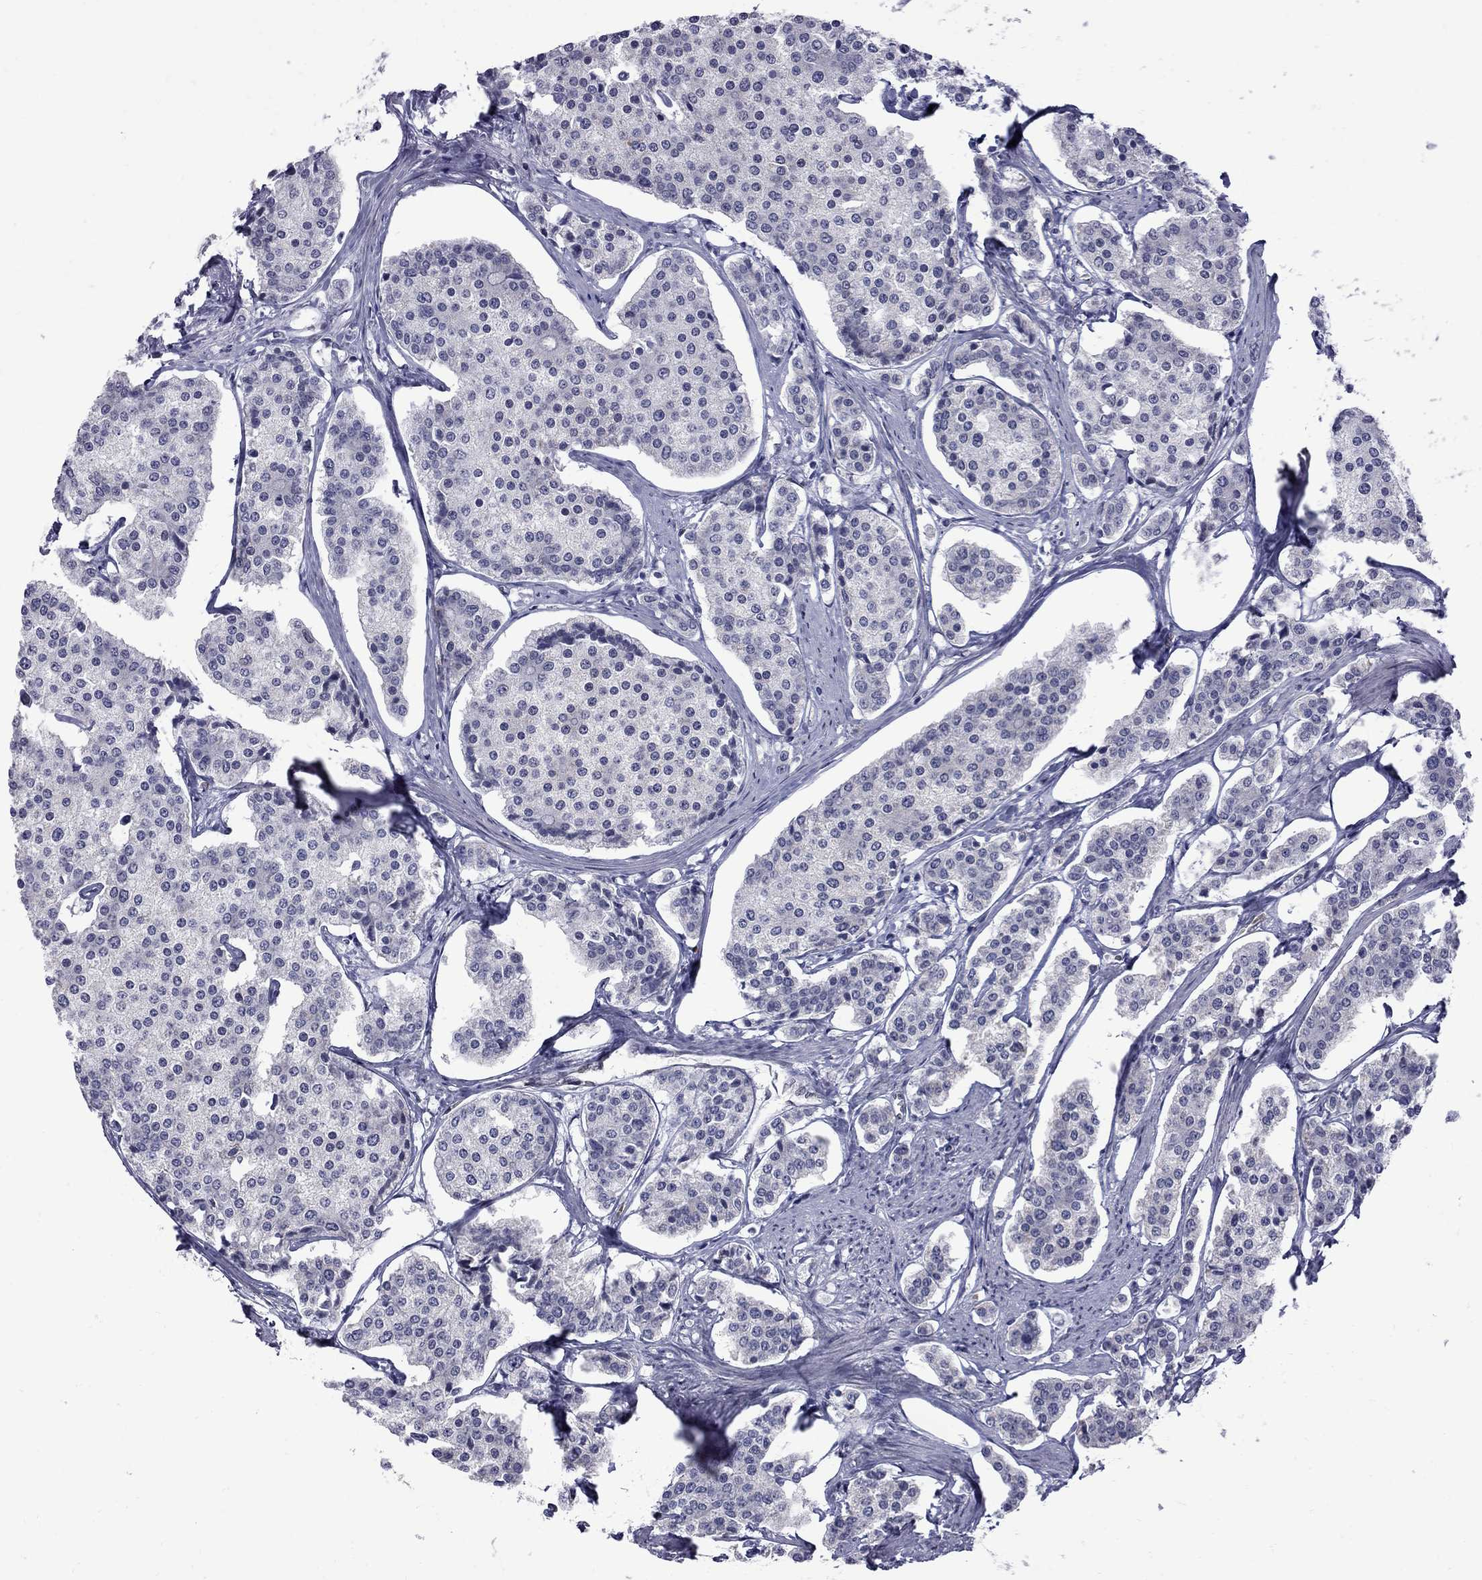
{"staining": {"intensity": "negative", "quantity": "none", "location": "none"}, "tissue": "carcinoid", "cell_type": "Tumor cells", "image_type": "cancer", "snomed": [{"axis": "morphology", "description": "Carcinoid, malignant, NOS"}, {"axis": "topography", "description": "Small intestine"}], "caption": "This is an IHC photomicrograph of human carcinoid. There is no positivity in tumor cells.", "gene": "CLTCL1", "patient": {"sex": "female", "age": 65}}